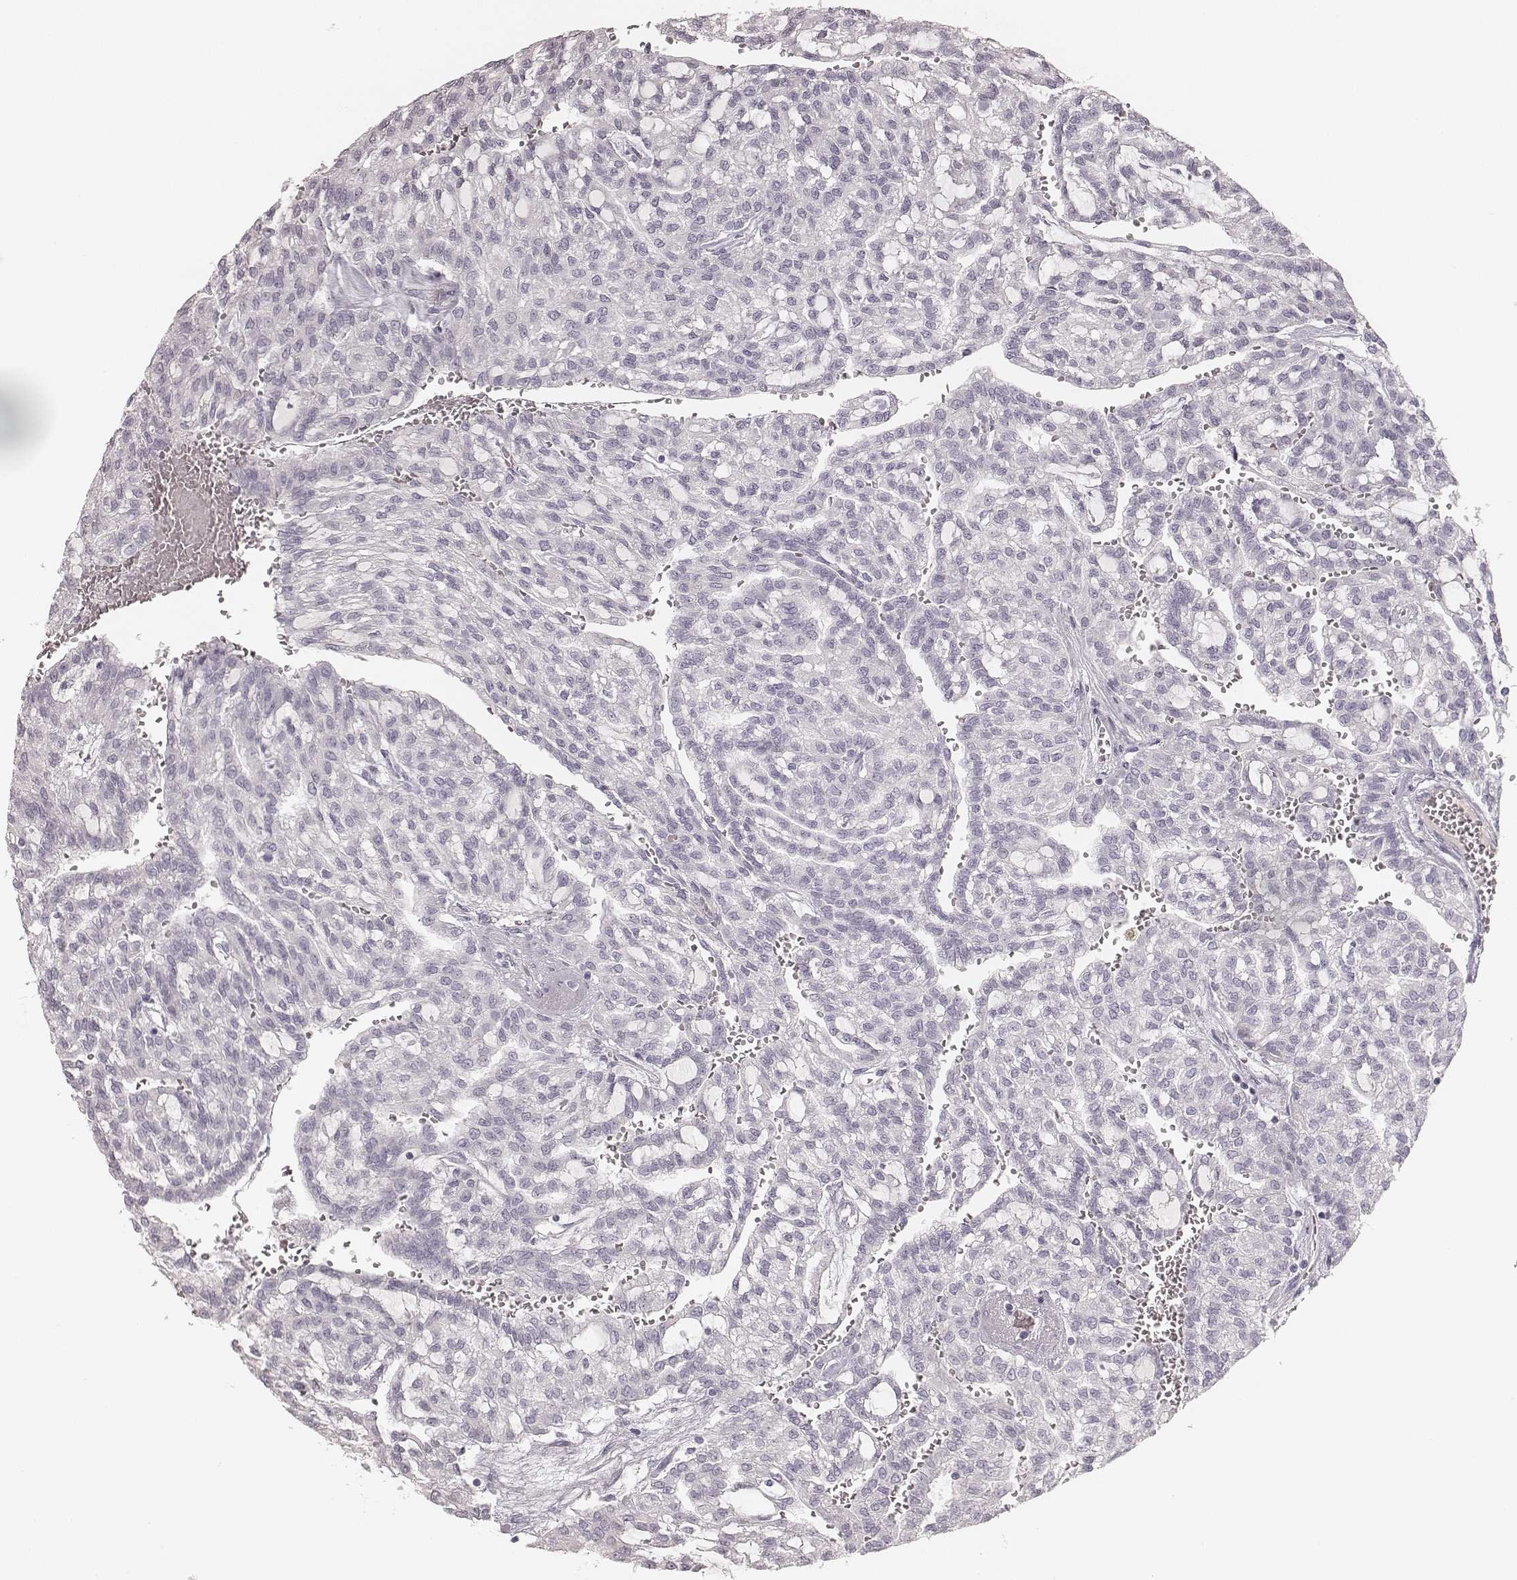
{"staining": {"intensity": "negative", "quantity": "none", "location": "none"}, "tissue": "renal cancer", "cell_type": "Tumor cells", "image_type": "cancer", "snomed": [{"axis": "morphology", "description": "Adenocarcinoma, NOS"}, {"axis": "topography", "description": "Kidney"}], "caption": "This is a micrograph of immunohistochemistry staining of adenocarcinoma (renal), which shows no expression in tumor cells. (DAB (3,3'-diaminobenzidine) immunohistochemistry with hematoxylin counter stain).", "gene": "KRT31", "patient": {"sex": "male", "age": 63}}